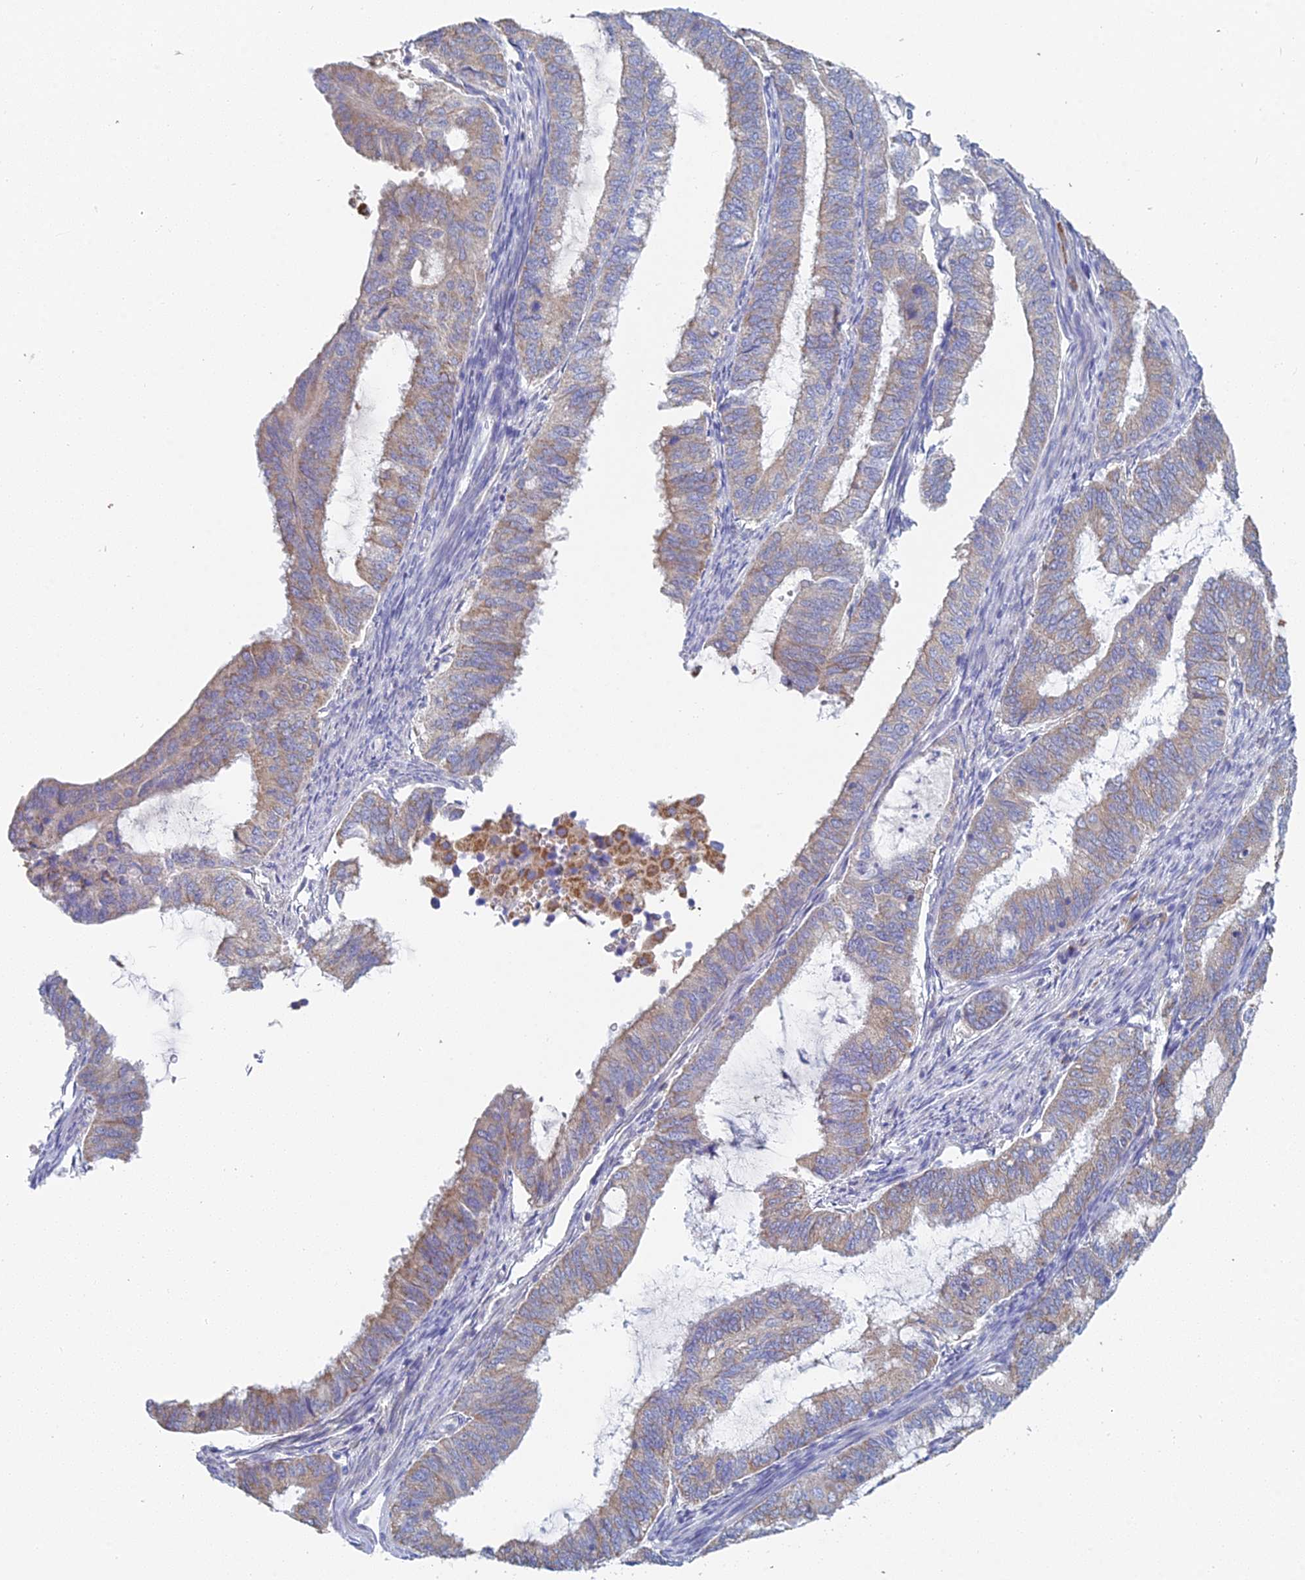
{"staining": {"intensity": "moderate", "quantity": "<25%", "location": "cytoplasmic/membranous"}, "tissue": "endometrial cancer", "cell_type": "Tumor cells", "image_type": "cancer", "snomed": [{"axis": "morphology", "description": "Adenocarcinoma, NOS"}, {"axis": "topography", "description": "Endometrium"}], "caption": "Immunohistochemistry staining of endometrial adenocarcinoma, which displays low levels of moderate cytoplasmic/membranous expression in about <25% of tumor cells indicating moderate cytoplasmic/membranous protein expression. The staining was performed using DAB (brown) for protein detection and nuclei were counterstained in hematoxylin (blue).", "gene": "CRACR2B", "patient": {"sex": "female", "age": 51}}